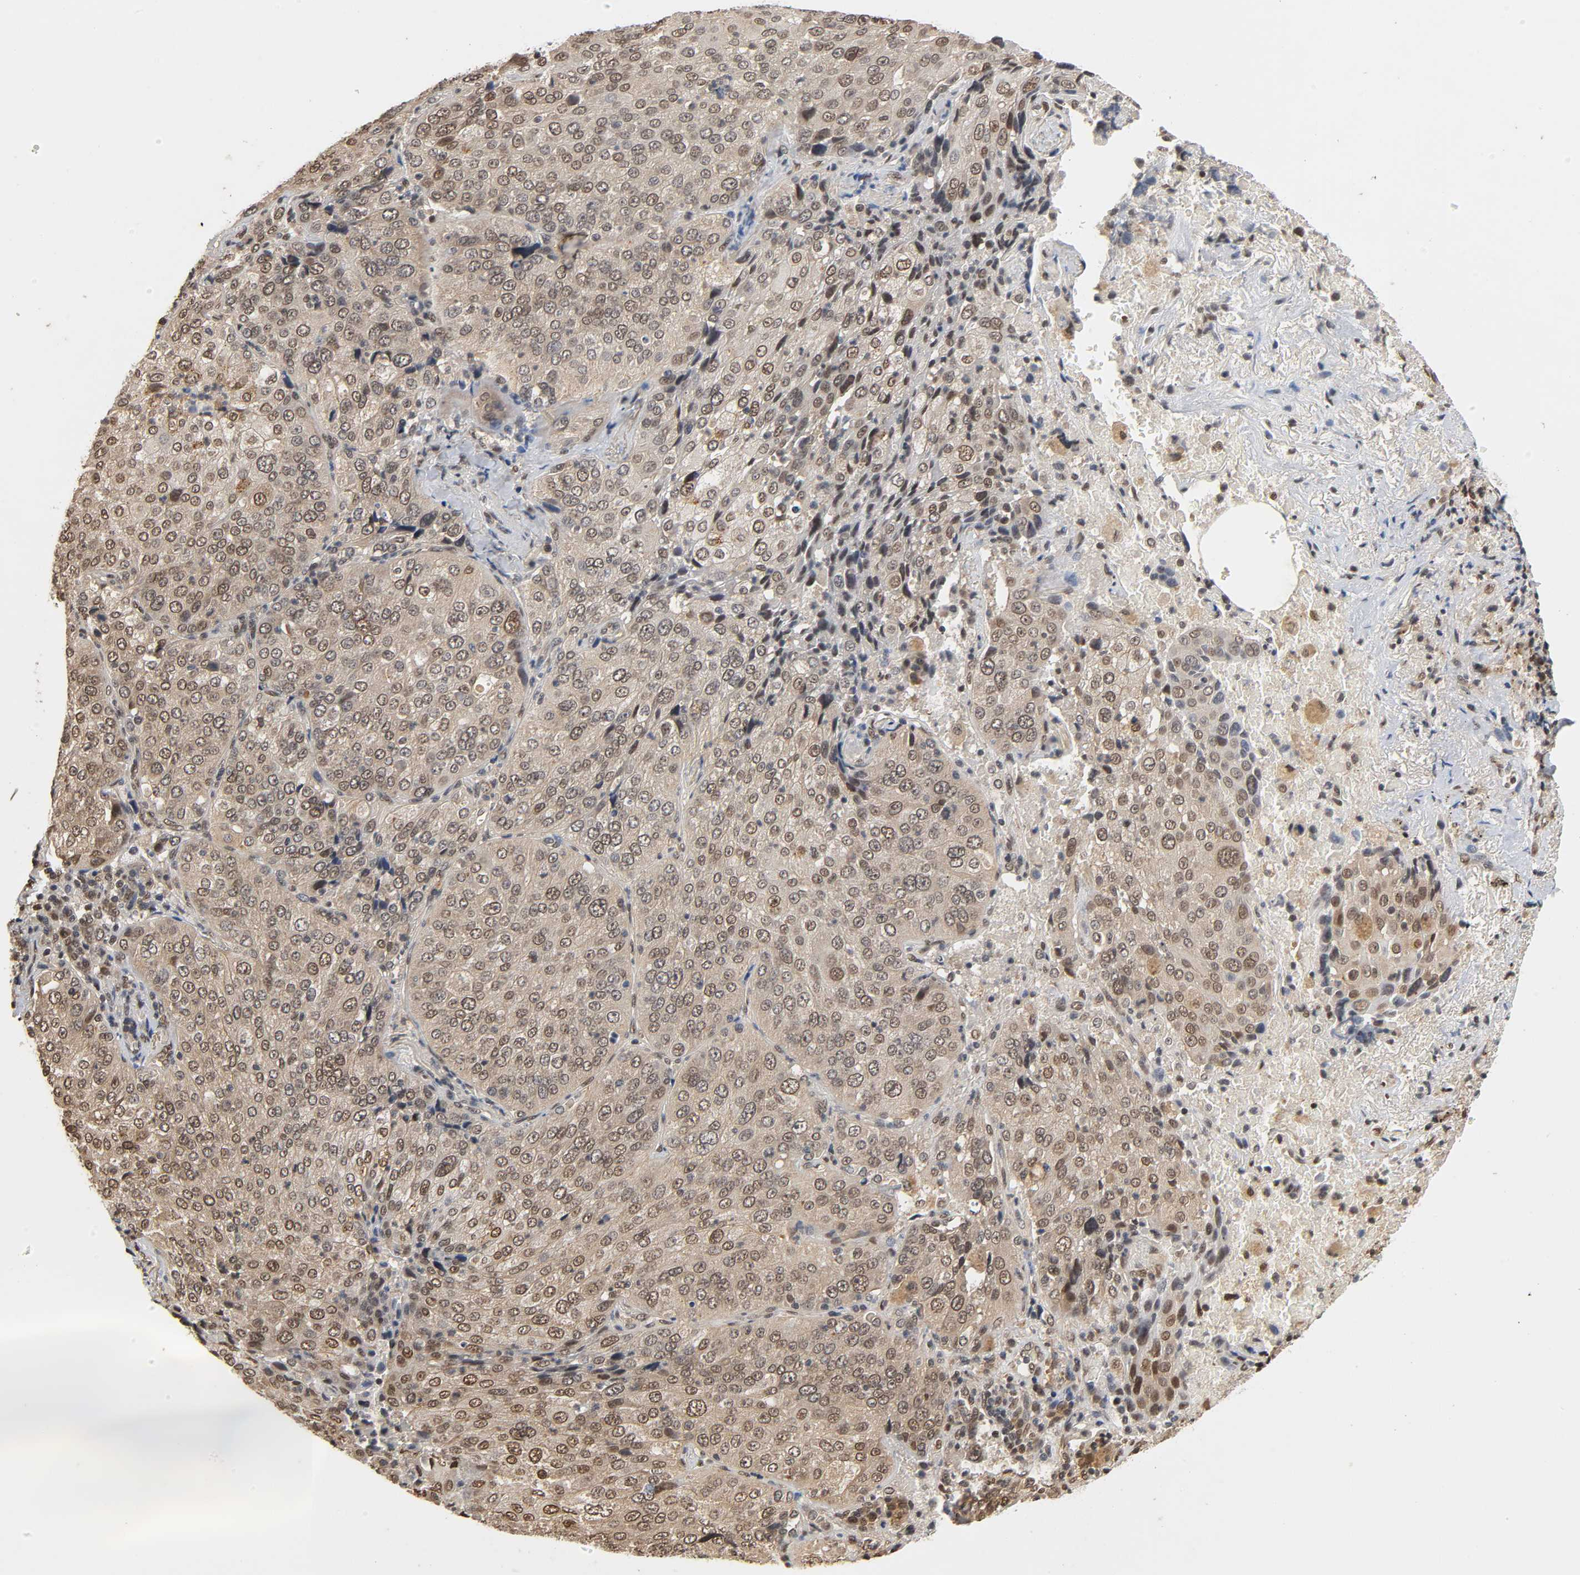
{"staining": {"intensity": "moderate", "quantity": ">75%", "location": "cytoplasmic/membranous,nuclear"}, "tissue": "lung cancer", "cell_type": "Tumor cells", "image_type": "cancer", "snomed": [{"axis": "morphology", "description": "Squamous cell carcinoma, NOS"}, {"axis": "topography", "description": "Lung"}], "caption": "Immunohistochemistry (IHC) histopathology image of neoplastic tissue: lung cancer (squamous cell carcinoma) stained using immunohistochemistry (IHC) exhibits medium levels of moderate protein expression localized specifically in the cytoplasmic/membranous and nuclear of tumor cells, appearing as a cytoplasmic/membranous and nuclear brown color.", "gene": "UBC", "patient": {"sex": "male", "age": 54}}